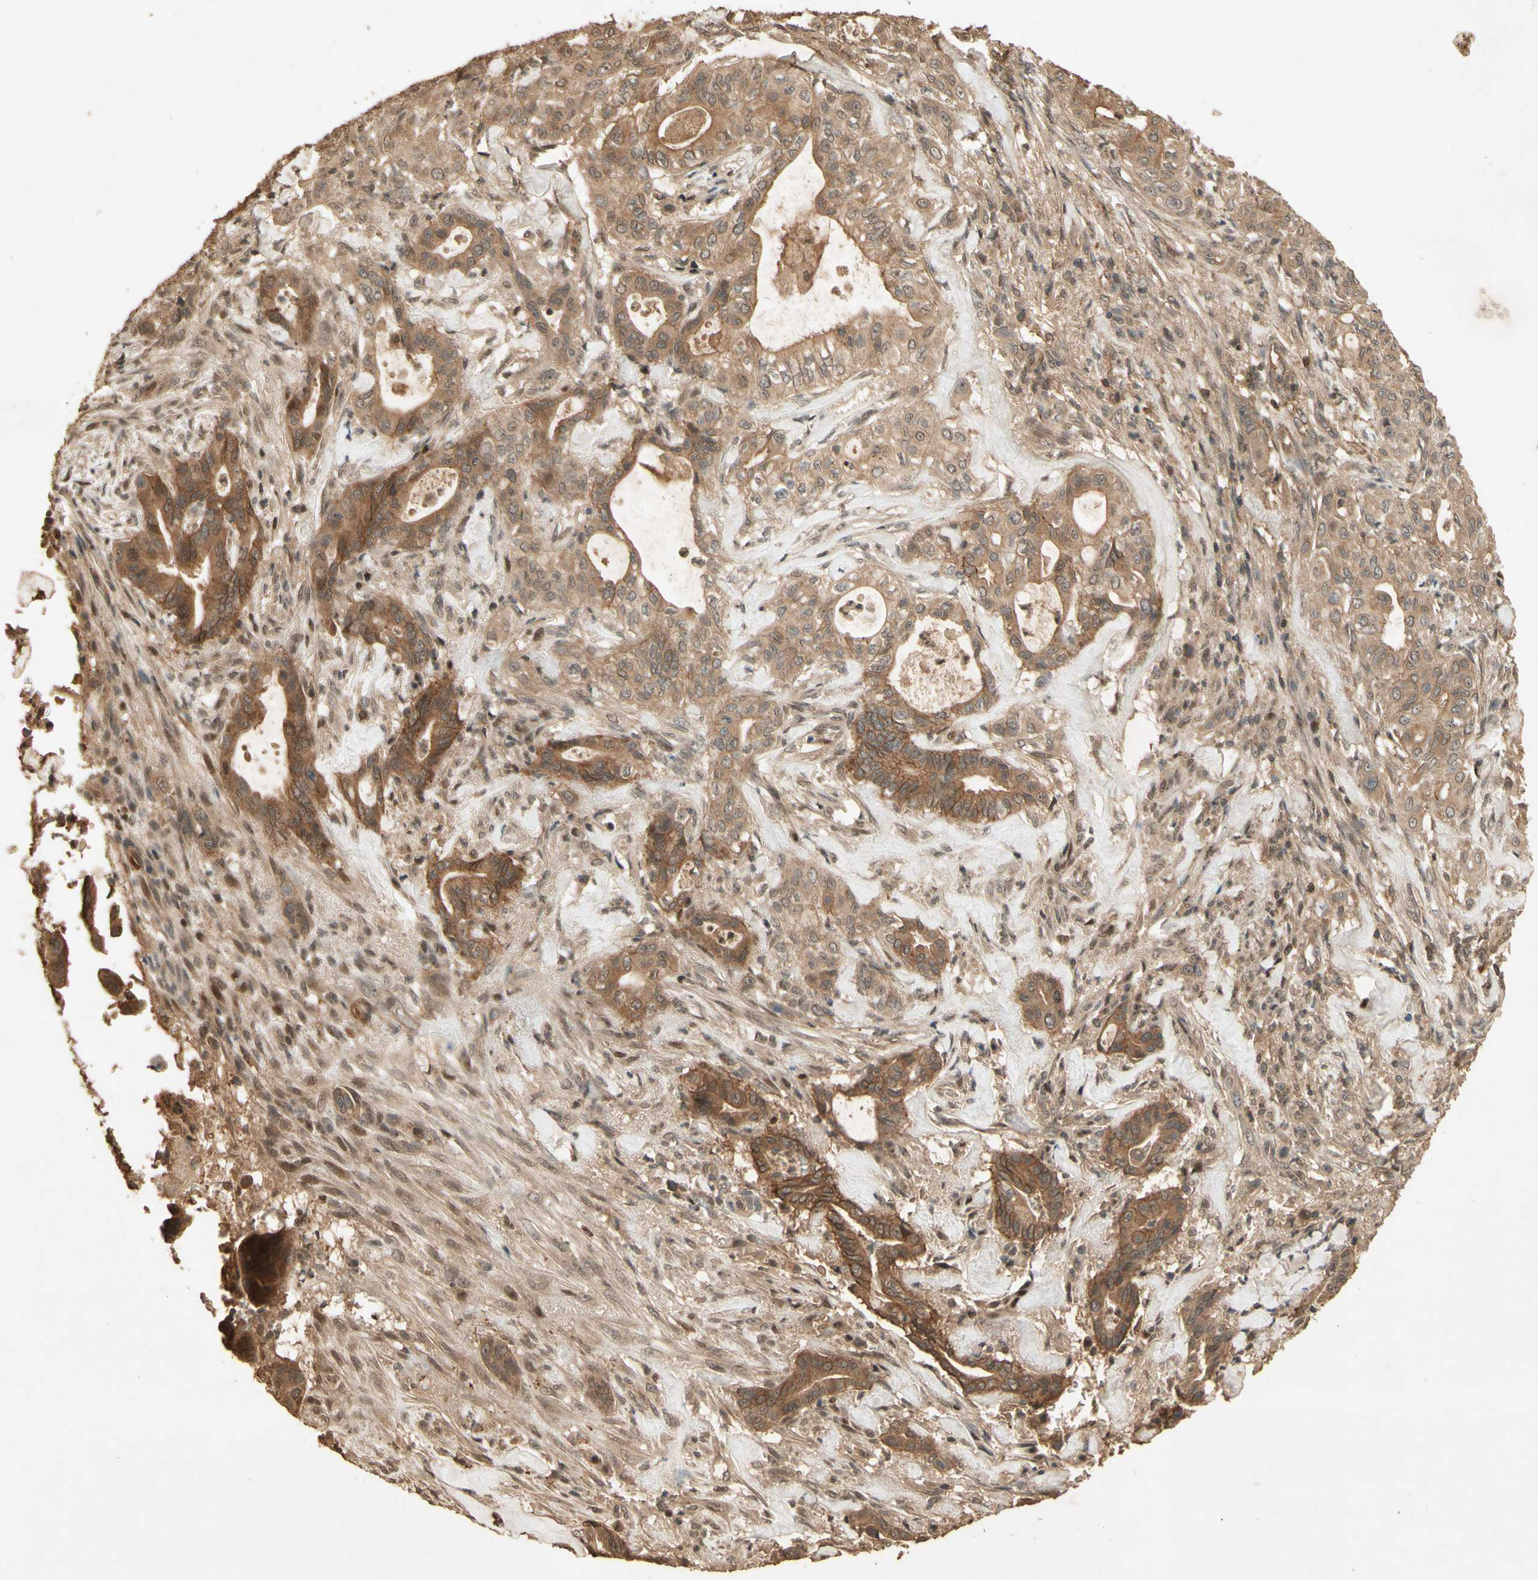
{"staining": {"intensity": "moderate", "quantity": ">75%", "location": "cytoplasmic/membranous"}, "tissue": "liver cancer", "cell_type": "Tumor cells", "image_type": "cancer", "snomed": [{"axis": "morphology", "description": "Cholangiocarcinoma"}, {"axis": "topography", "description": "Liver"}], "caption": "Immunohistochemical staining of cholangiocarcinoma (liver) shows moderate cytoplasmic/membranous protein positivity in approximately >75% of tumor cells. The staining is performed using DAB (3,3'-diaminobenzidine) brown chromogen to label protein expression. The nuclei are counter-stained blue using hematoxylin.", "gene": "SMAD9", "patient": {"sex": "female", "age": 67}}